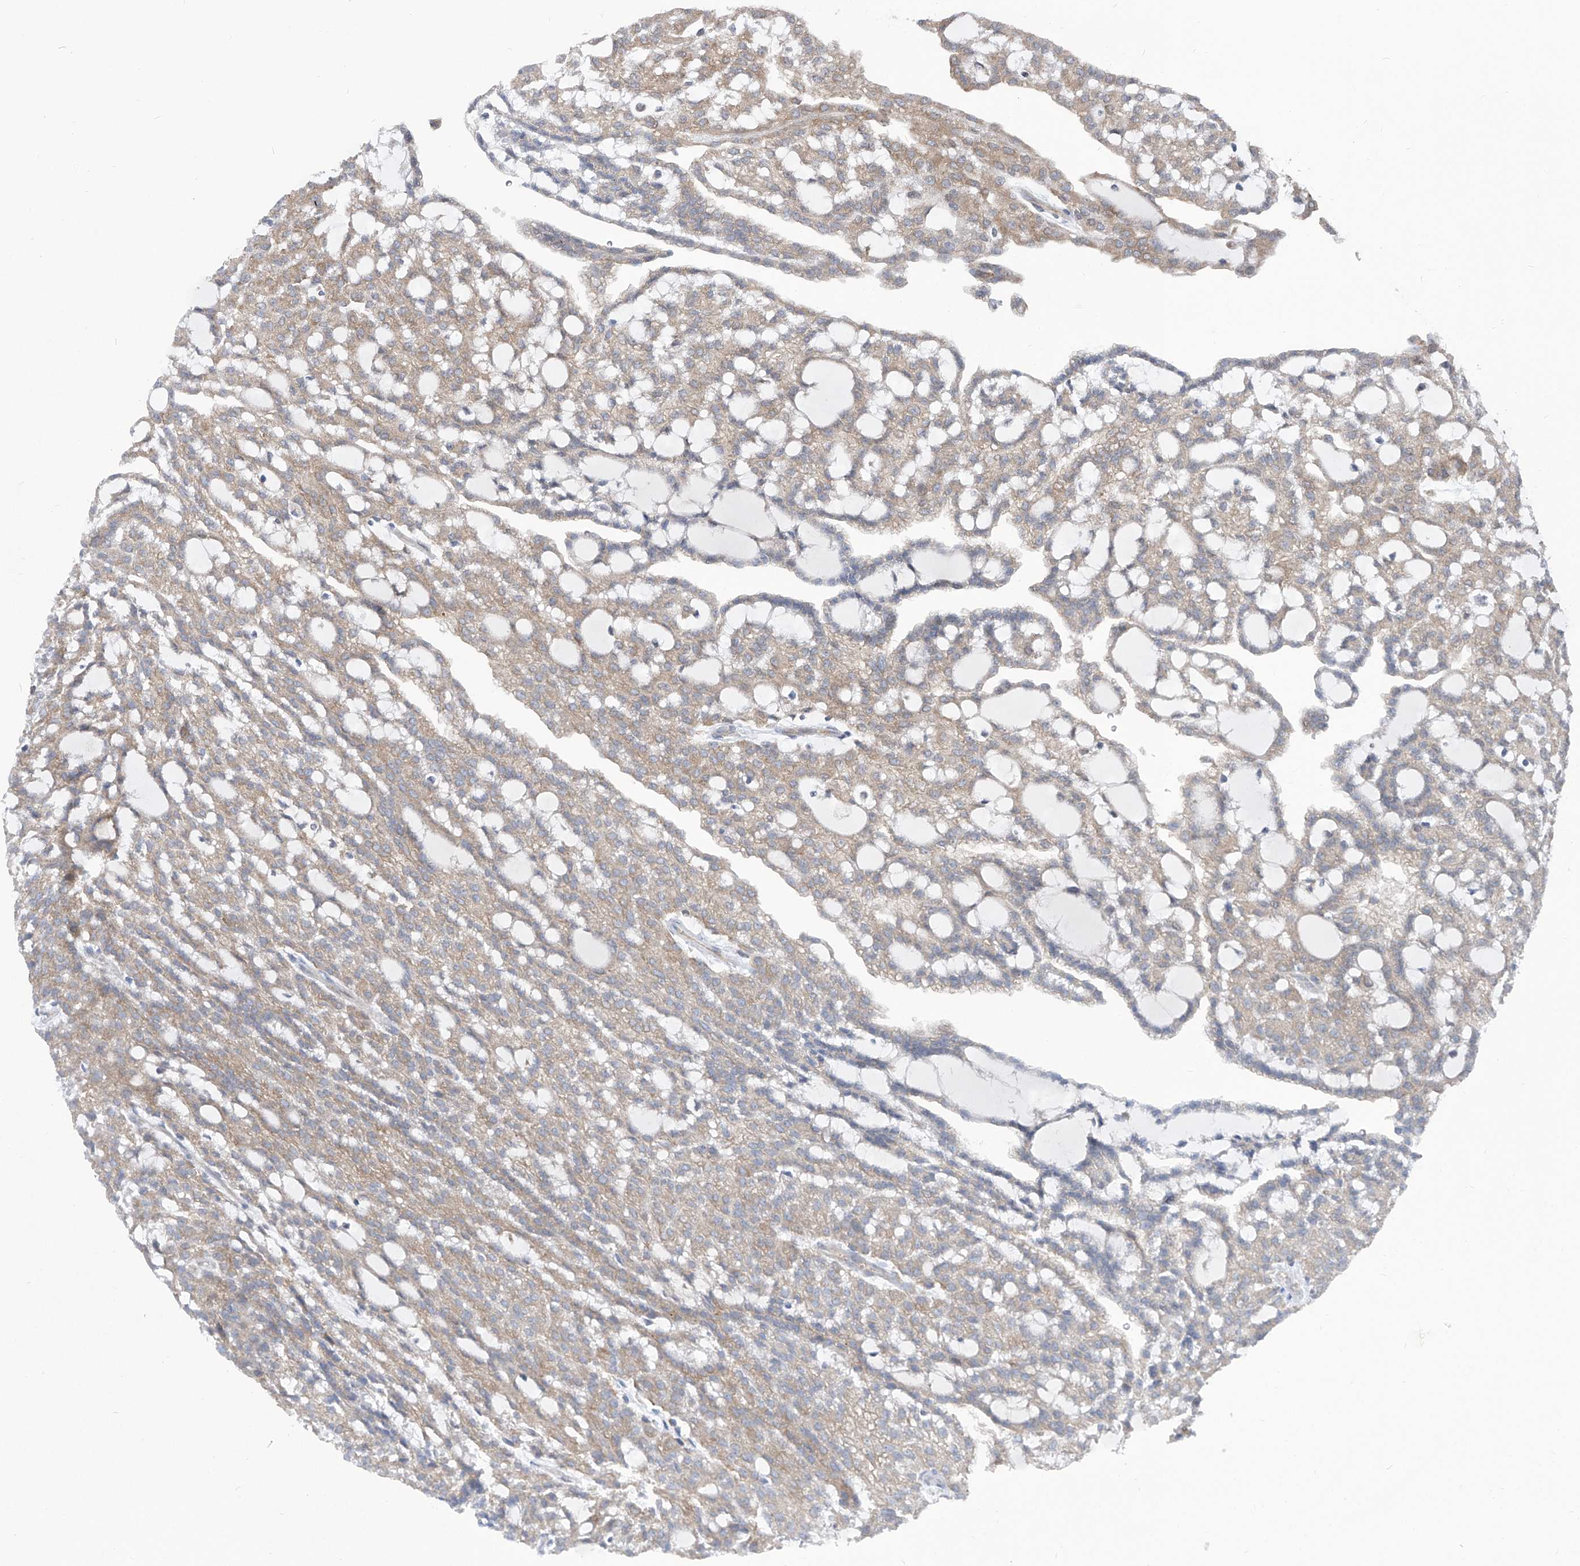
{"staining": {"intensity": "weak", "quantity": "25%-75%", "location": "cytoplasmic/membranous"}, "tissue": "renal cancer", "cell_type": "Tumor cells", "image_type": "cancer", "snomed": [{"axis": "morphology", "description": "Adenocarcinoma, NOS"}, {"axis": "topography", "description": "Kidney"}], "caption": "A high-resolution histopathology image shows IHC staining of renal cancer, which shows weak cytoplasmic/membranous staining in about 25%-75% of tumor cells.", "gene": "EIF3M", "patient": {"sex": "male", "age": 63}}